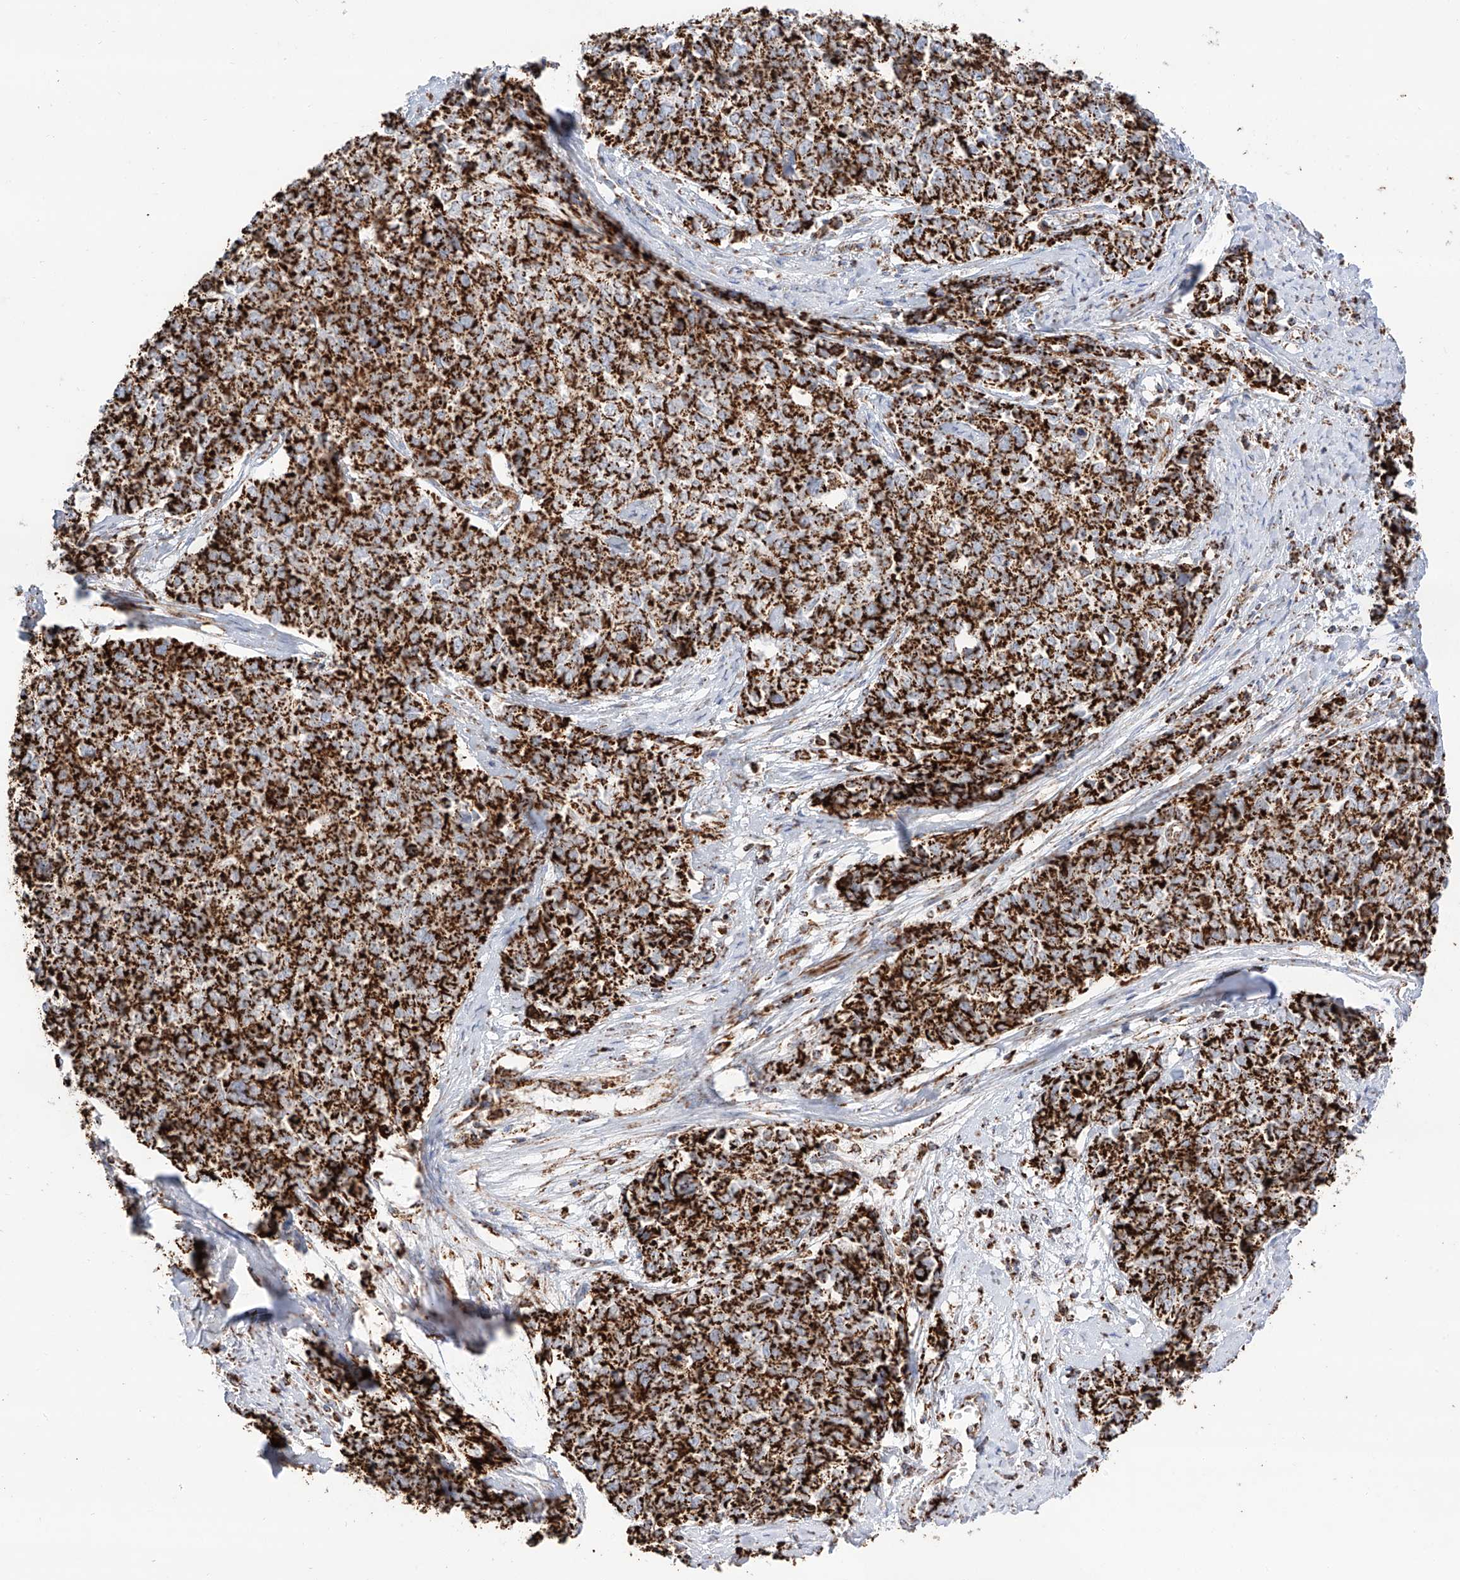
{"staining": {"intensity": "strong", "quantity": ">75%", "location": "cytoplasmic/membranous"}, "tissue": "cervical cancer", "cell_type": "Tumor cells", "image_type": "cancer", "snomed": [{"axis": "morphology", "description": "Squamous cell carcinoma, NOS"}, {"axis": "topography", "description": "Cervix"}], "caption": "Protein analysis of cervical cancer tissue exhibits strong cytoplasmic/membranous positivity in approximately >75% of tumor cells.", "gene": "TTC27", "patient": {"sex": "female", "age": 63}}